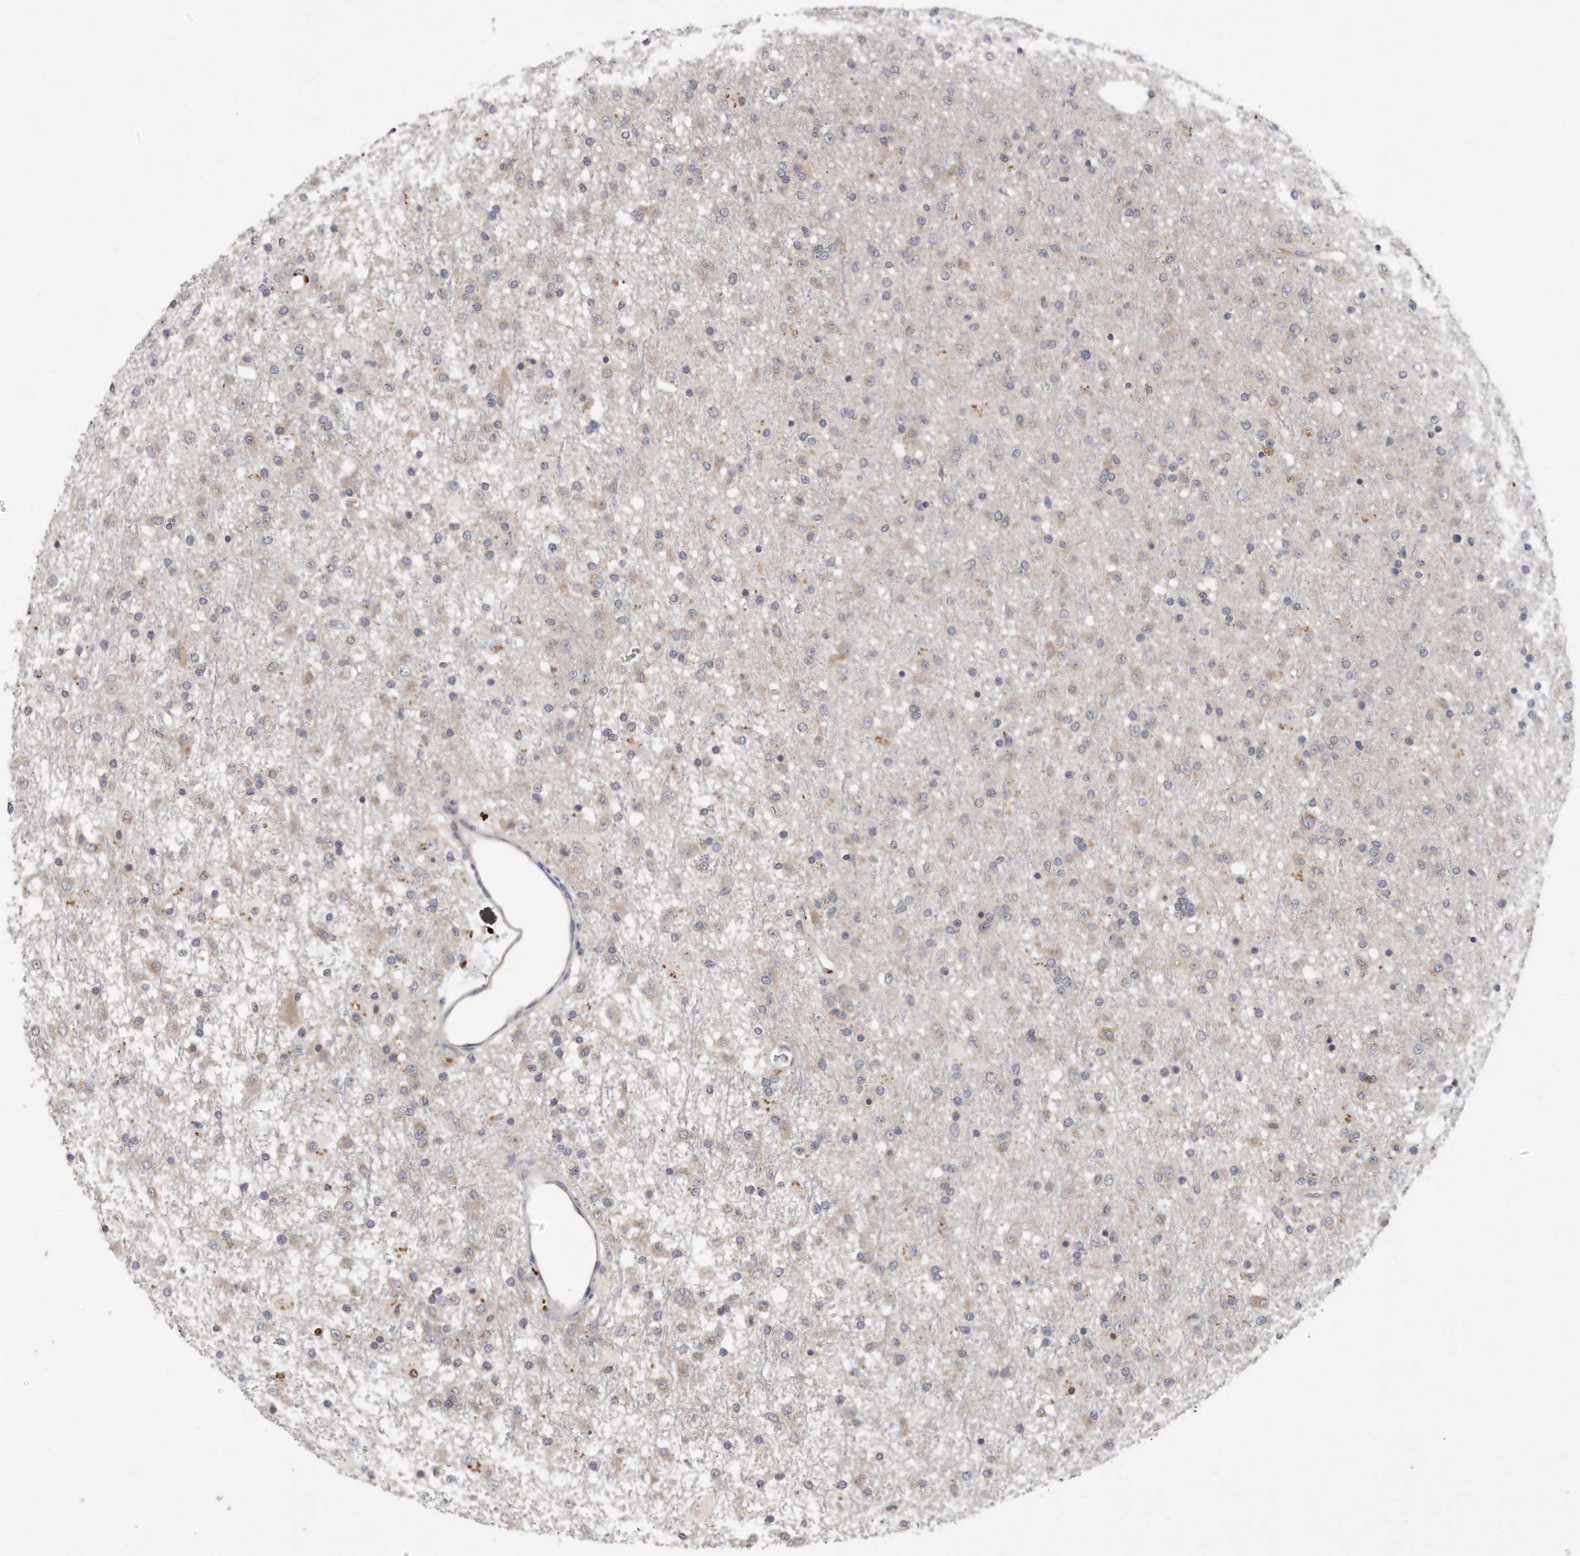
{"staining": {"intensity": "weak", "quantity": "<25%", "location": "cytoplasmic/membranous"}, "tissue": "glioma", "cell_type": "Tumor cells", "image_type": "cancer", "snomed": [{"axis": "morphology", "description": "Glioma, malignant, Low grade"}, {"axis": "topography", "description": "Brain"}], "caption": "The immunohistochemistry photomicrograph has no significant positivity in tumor cells of glioma tissue. (Stains: DAB (3,3'-diaminobenzidine) IHC with hematoxylin counter stain, Microscopy: brightfield microscopy at high magnification).", "gene": "TRAPPC14", "patient": {"sex": "male", "age": 65}}